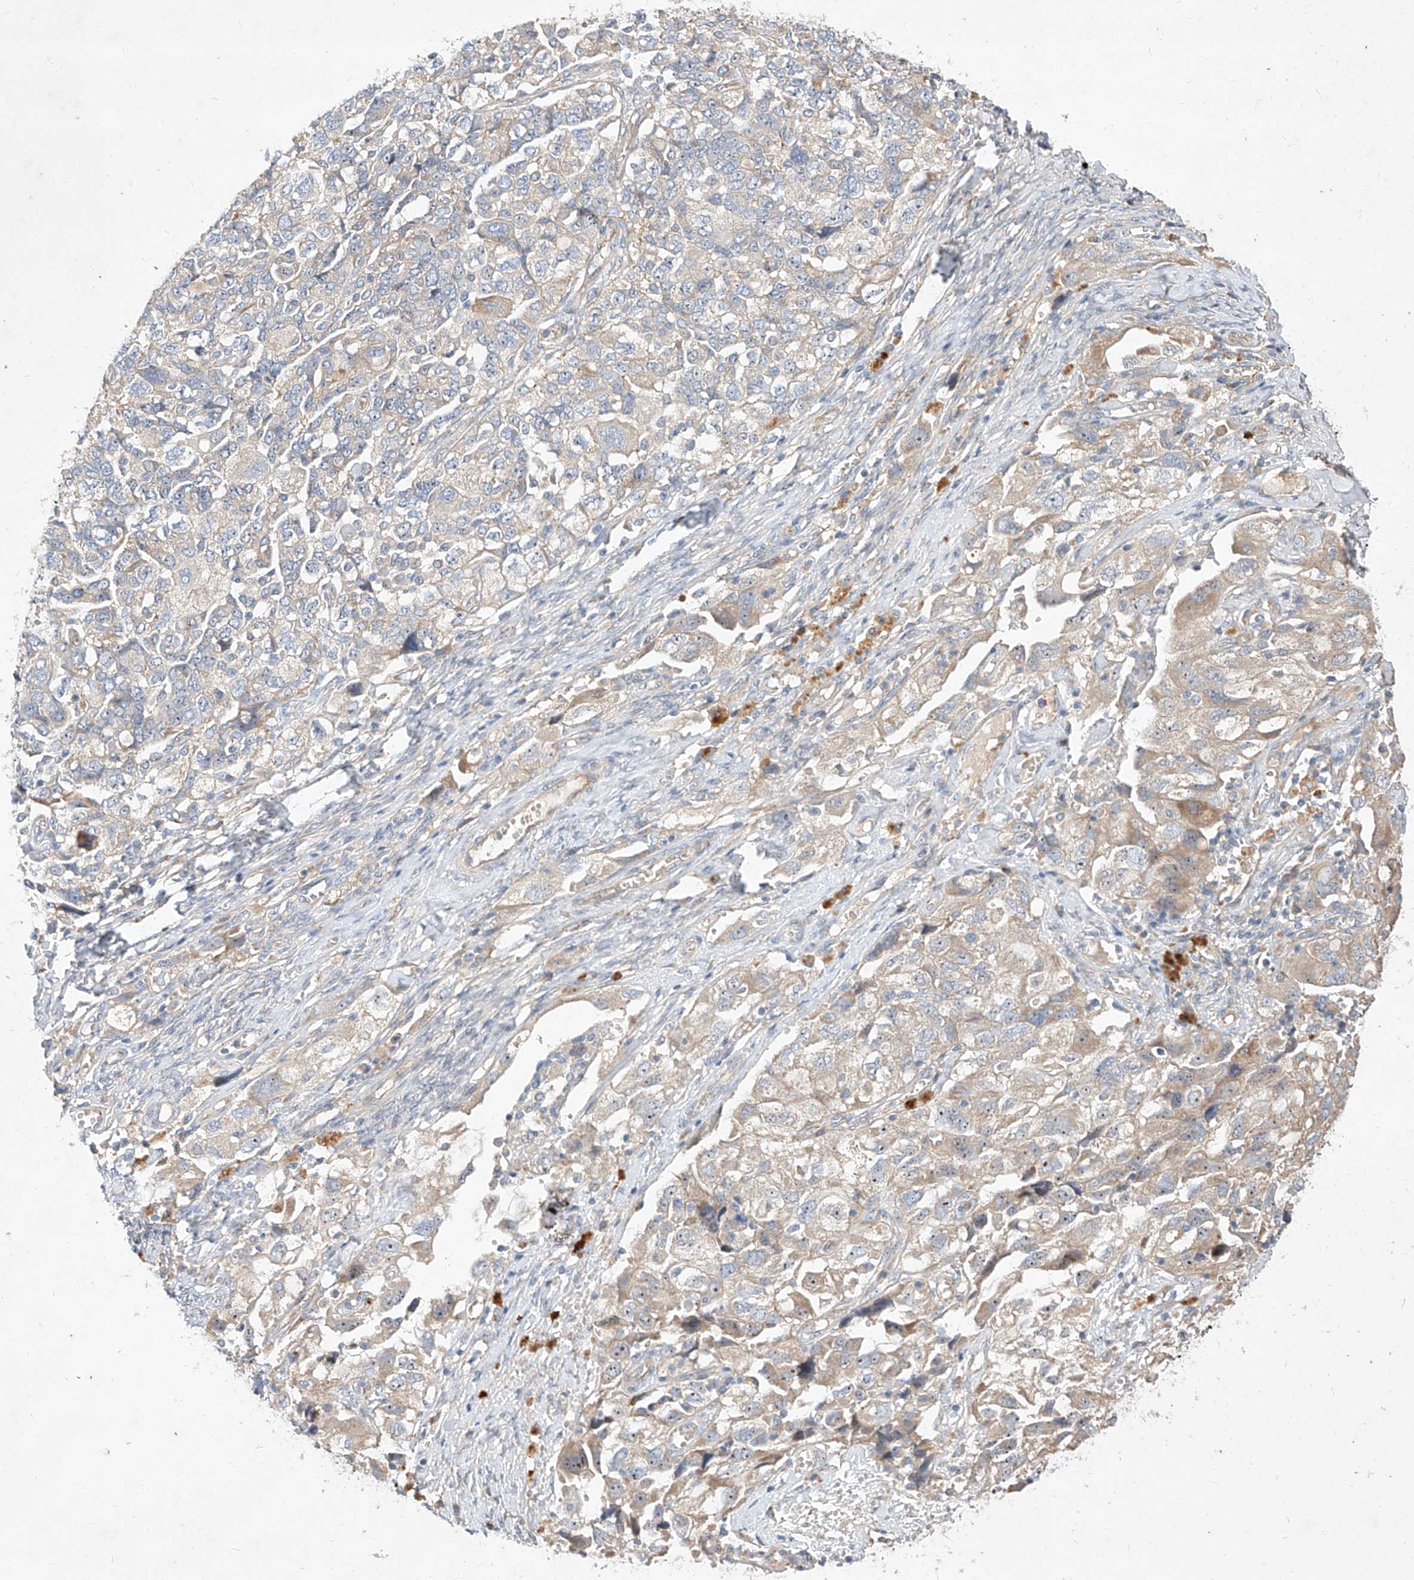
{"staining": {"intensity": "weak", "quantity": "<25%", "location": "cytoplasmic/membranous"}, "tissue": "ovarian cancer", "cell_type": "Tumor cells", "image_type": "cancer", "snomed": [{"axis": "morphology", "description": "Carcinoma, NOS"}, {"axis": "morphology", "description": "Cystadenocarcinoma, serous, NOS"}, {"axis": "topography", "description": "Ovary"}], "caption": "There is no significant staining in tumor cells of ovarian cancer. Brightfield microscopy of IHC stained with DAB (3,3'-diaminobenzidine) (brown) and hematoxylin (blue), captured at high magnification.", "gene": "DIRAS3", "patient": {"sex": "female", "age": 69}}